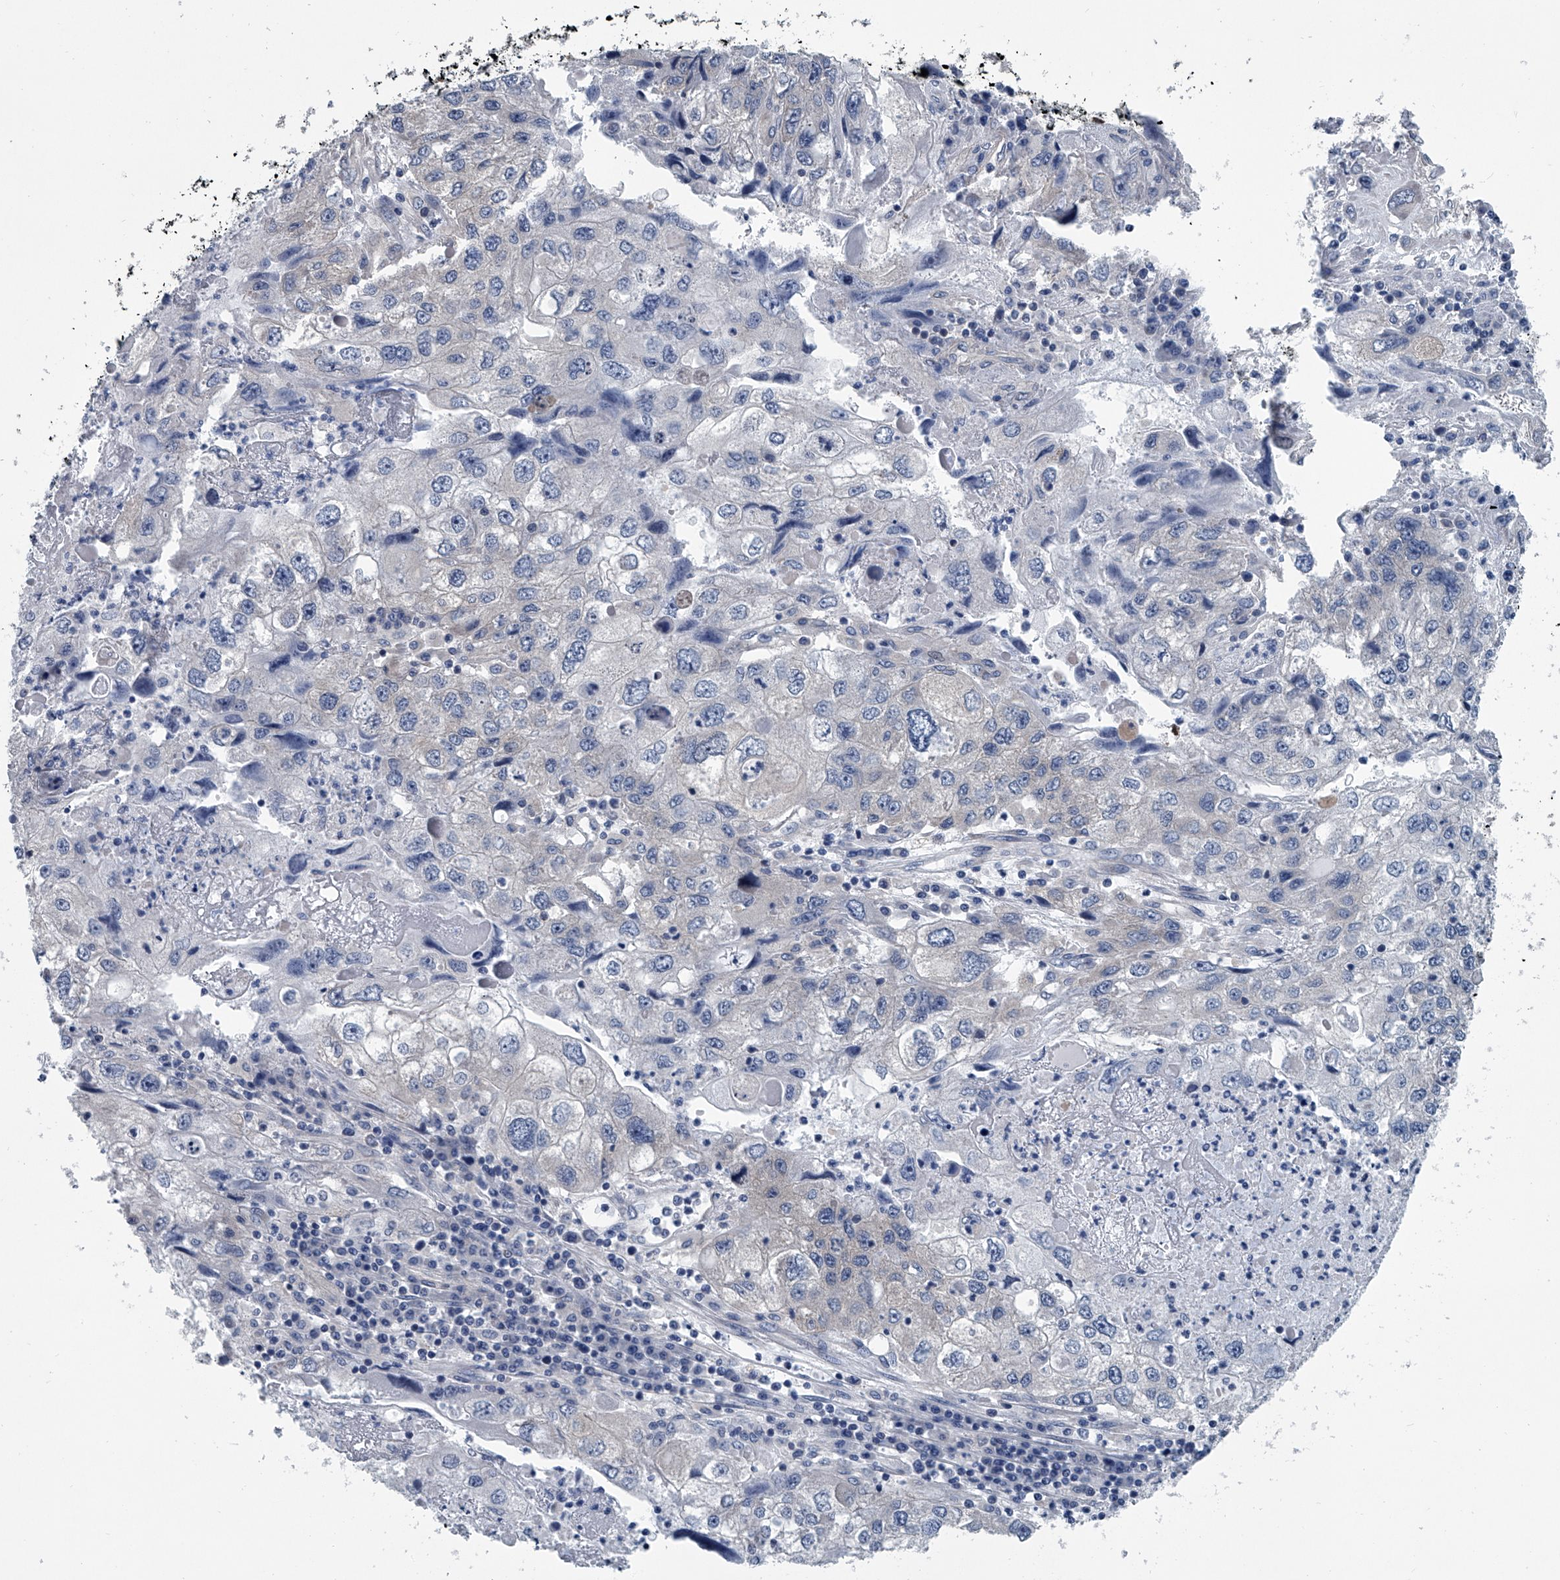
{"staining": {"intensity": "weak", "quantity": "25%-75%", "location": "cytoplasmic/membranous"}, "tissue": "endometrial cancer", "cell_type": "Tumor cells", "image_type": "cancer", "snomed": [{"axis": "morphology", "description": "Adenocarcinoma, NOS"}, {"axis": "topography", "description": "Endometrium"}], "caption": "About 25%-75% of tumor cells in adenocarcinoma (endometrial) exhibit weak cytoplasmic/membranous protein expression as visualized by brown immunohistochemical staining.", "gene": "PPP2R5D", "patient": {"sex": "female", "age": 49}}